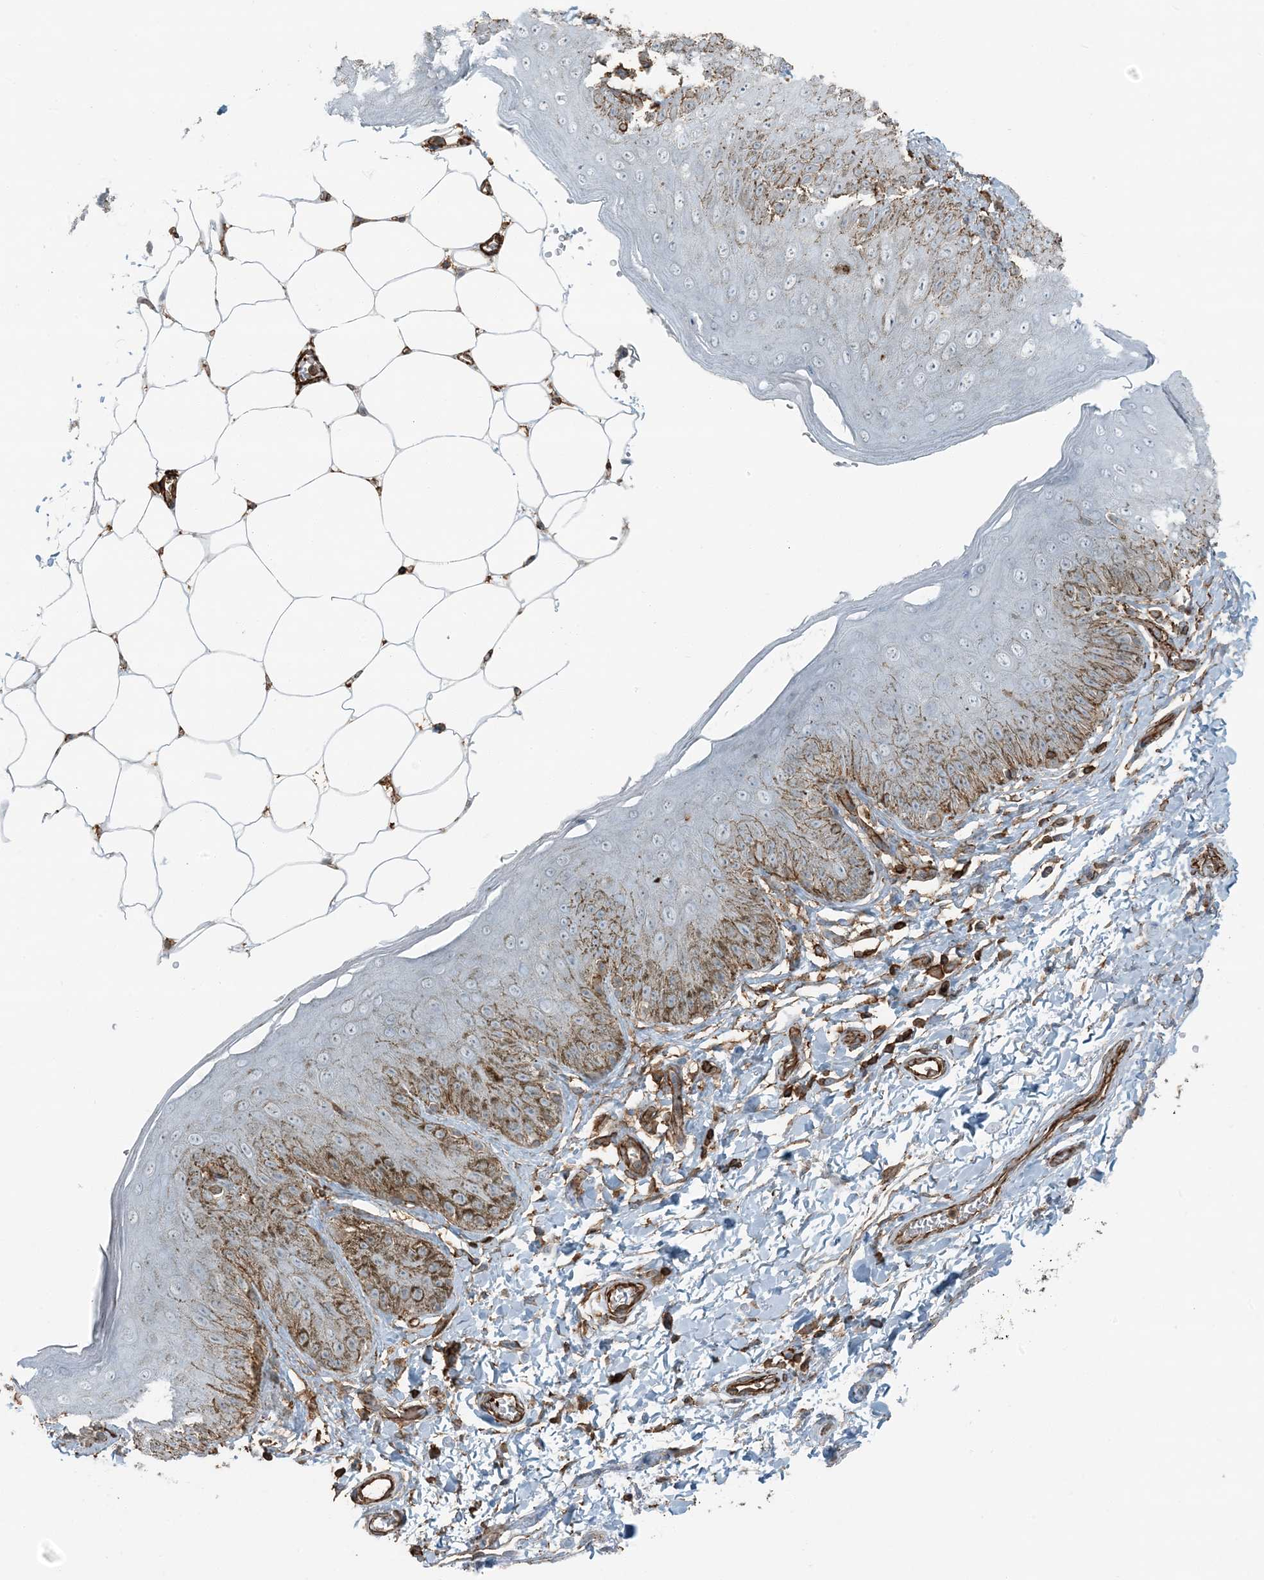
{"staining": {"intensity": "strong", "quantity": "<25%", "location": "cytoplasmic/membranous"}, "tissue": "skin", "cell_type": "Epidermal cells", "image_type": "normal", "snomed": [{"axis": "morphology", "description": "Normal tissue, NOS"}, {"axis": "topography", "description": "Anal"}], "caption": "Protein staining displays strong cytoplasmic/membranous expression in about <25% of epidermal cells in unremarkable skin.", "gene": "APOBEC3C", "patient": {"sex": "male", "age": 44}}